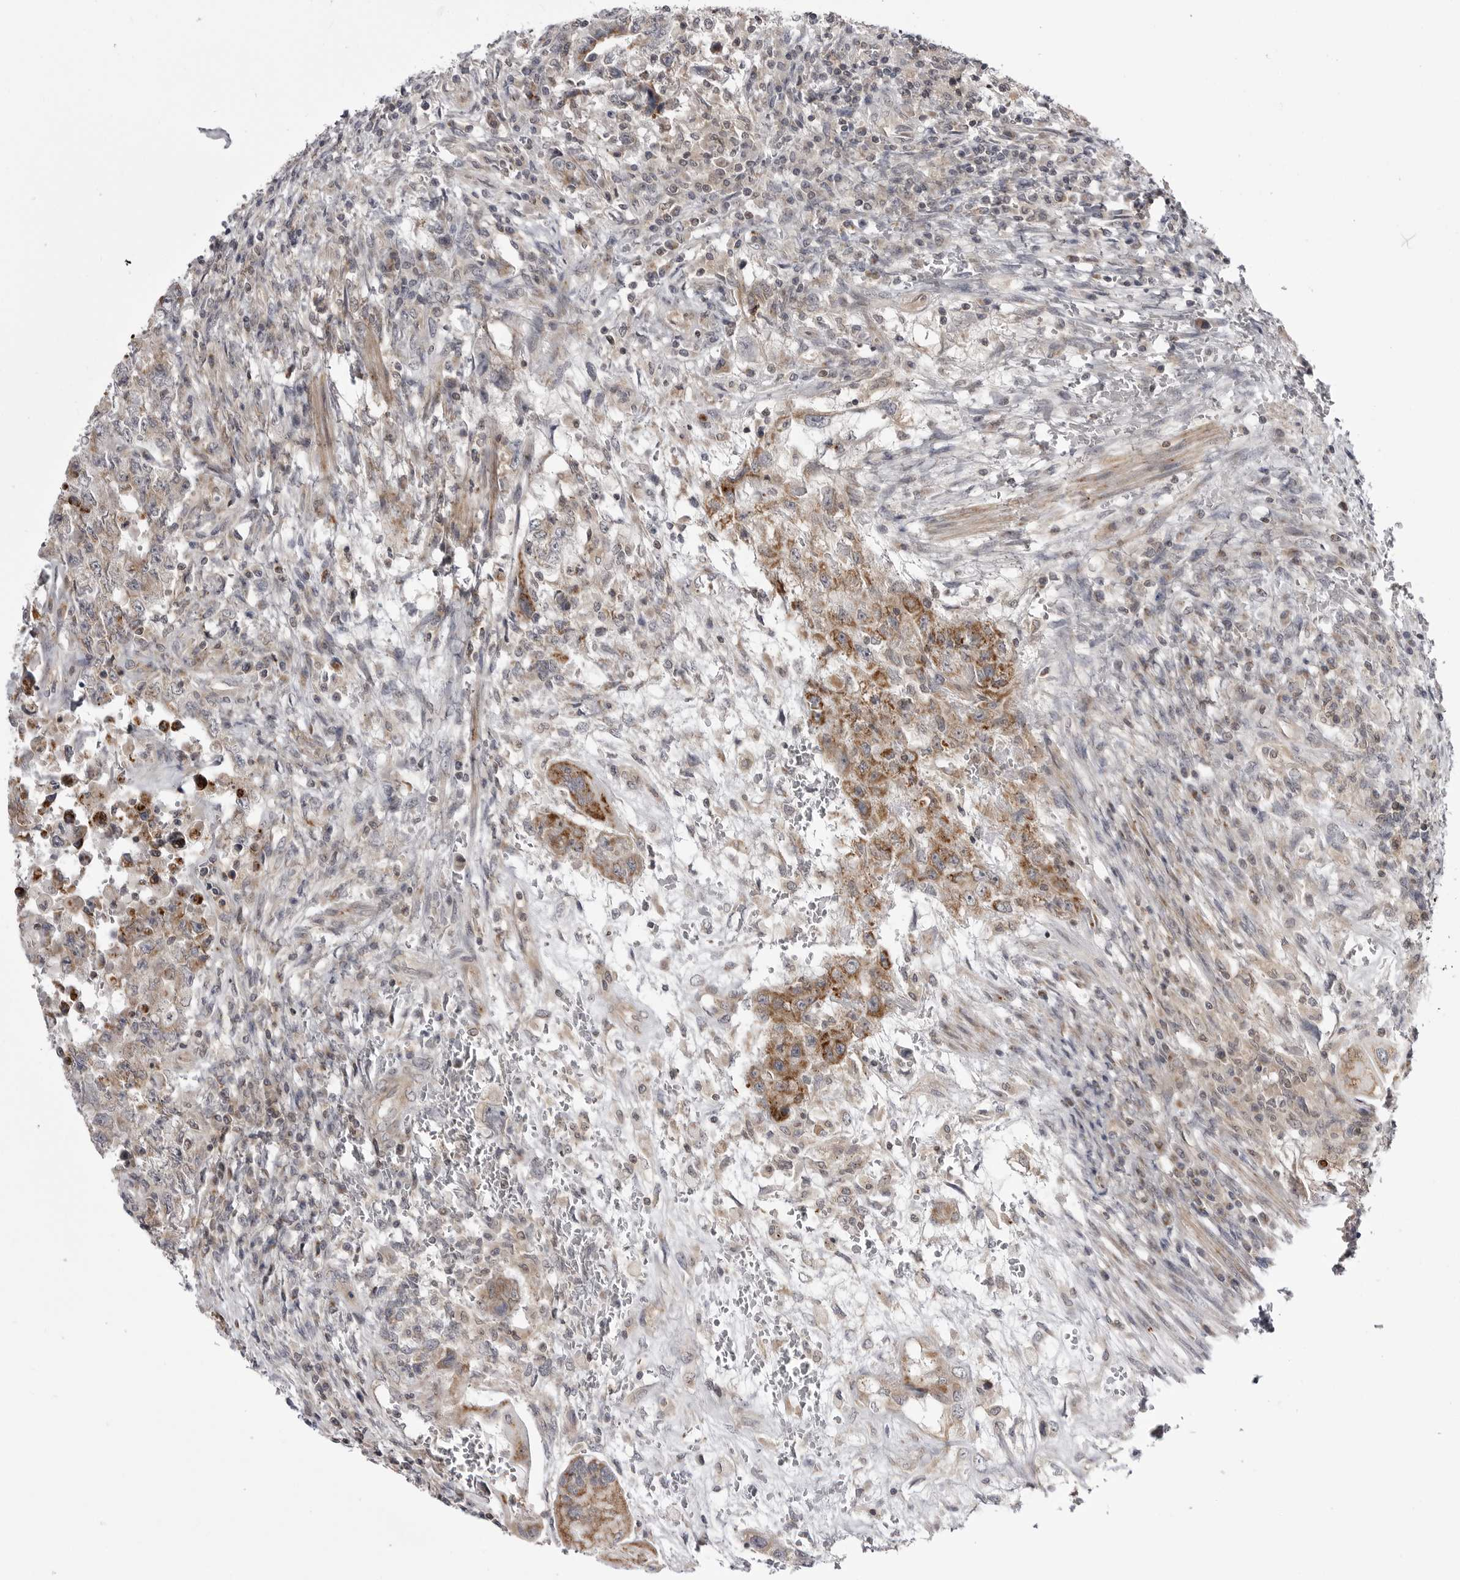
{"staining": {"intensity": "strong", "quantity": "25%-75%", "location": "cytoplasmic/membranous"}, "tissue": "testis cancer", "cell_type": "Tumor cells", "image_type": "cancer", "snomed": [{"axis": "morphology", "description": "Carcinoma, Embryonal, NOS"}, {"axis": "topography", "description": "Testis"}], "caption": "Tumor cells exhibit strong cytoplasmic/membranous staining in approximately 25%-75% of cells in testis embryonal carcinoma. The staining was performed using DAB (3,3'-diaminobenzidine), with brown indicating positive protein expression. Nuclei are stained blue with hematoxylin.", "gene": "CCDC18", "patient": {"sex": "male", "age": 26}}